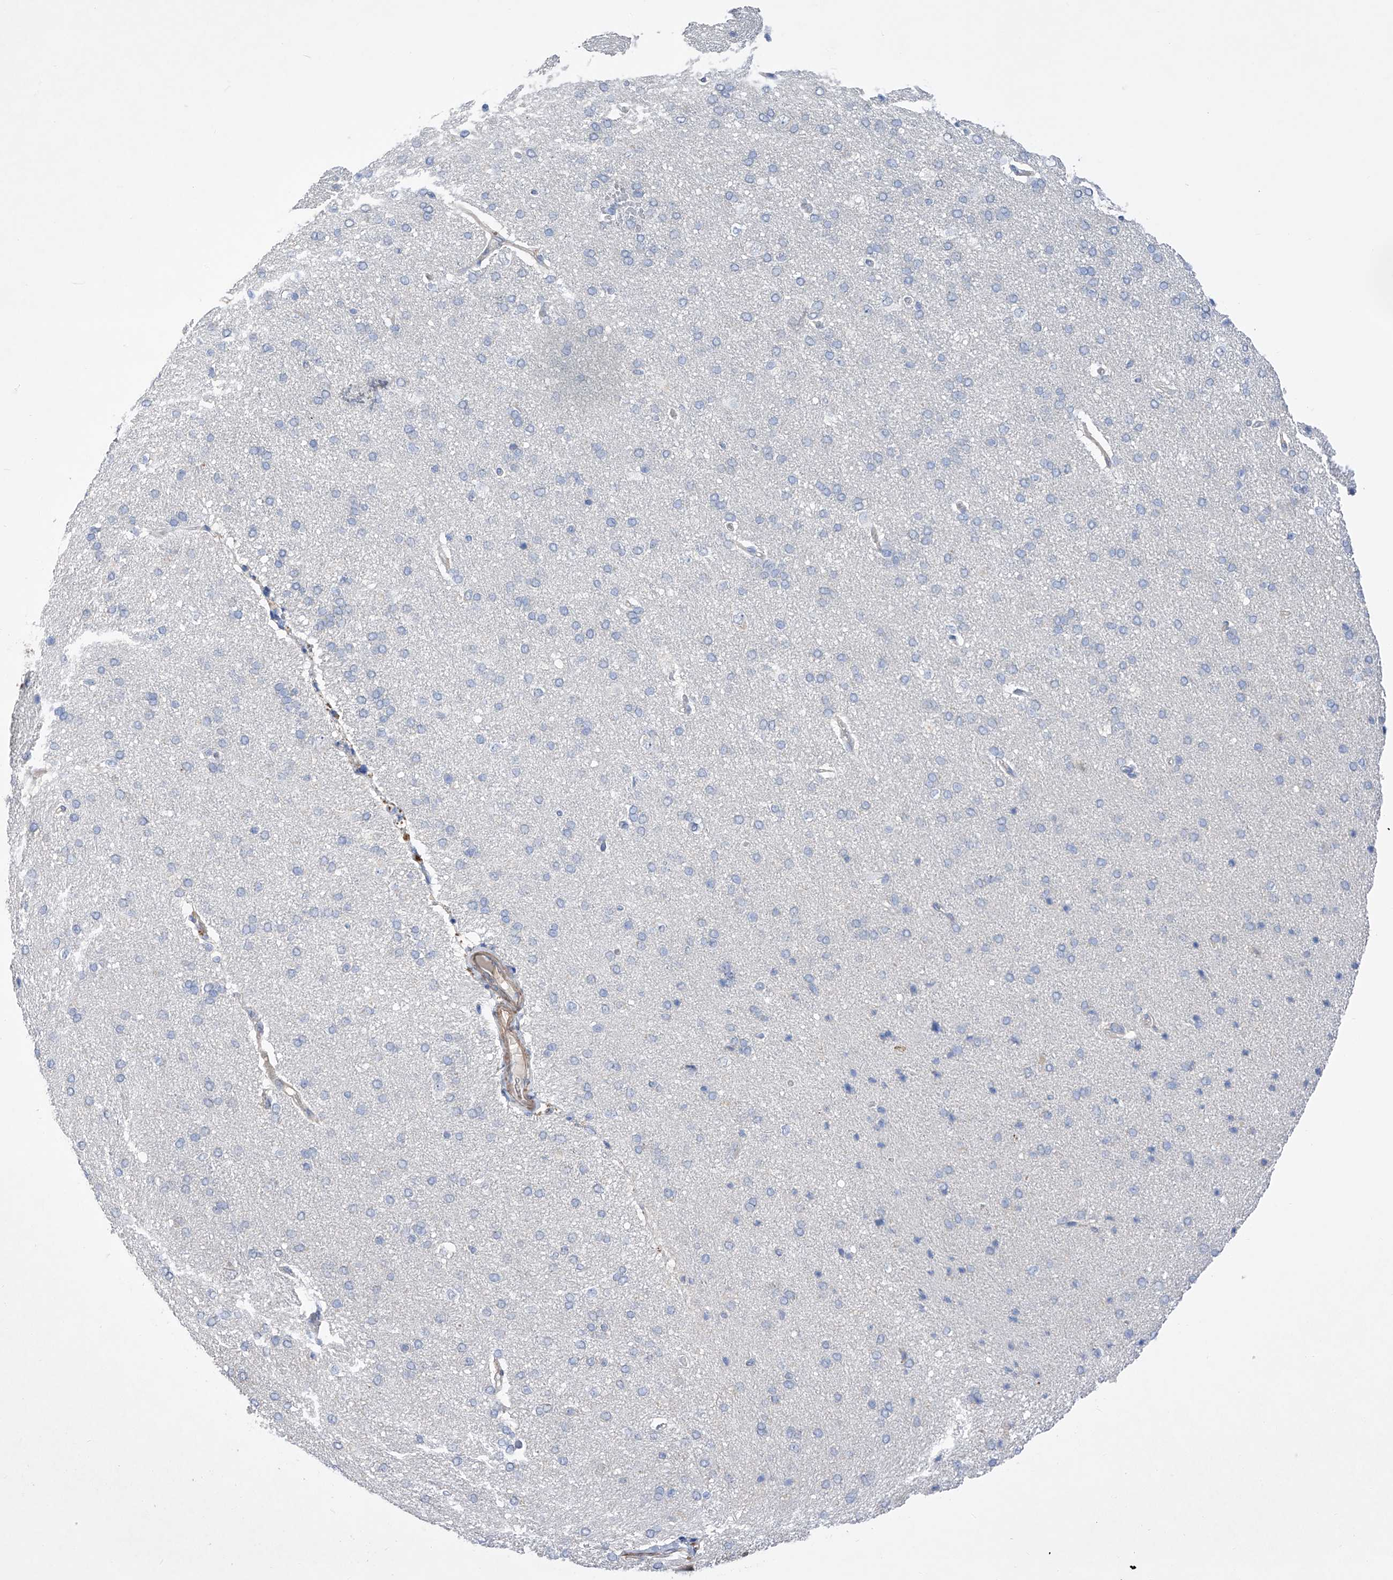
{"staining": {"intensity": "weak", "quantity": "<25%", "location": "cytoplasmic/membranous"}, "tissue": "cerebral cortex", "cell_type": "Endothelial cells", "image_type": "normal", "snomed": [{"axis": "morphology", "description": "Normal tissue, NOS"}, {"axis": "topography", "description": "Cerebral cortex"}], "caption": "Immunohistochemistry (IHC) photomicrograph of unremarkable human cerebral cortex stained for a protein (brown), which displays no expression in endothelial cells. Brightfield microscopy of IHC stained with DAB (3,3'-diaminobenzidine) (brown) and hematoxylin (blue), captured at high magnification.", "gene": "NFATC4", "patient": {"sex": "male", "age": 62}}